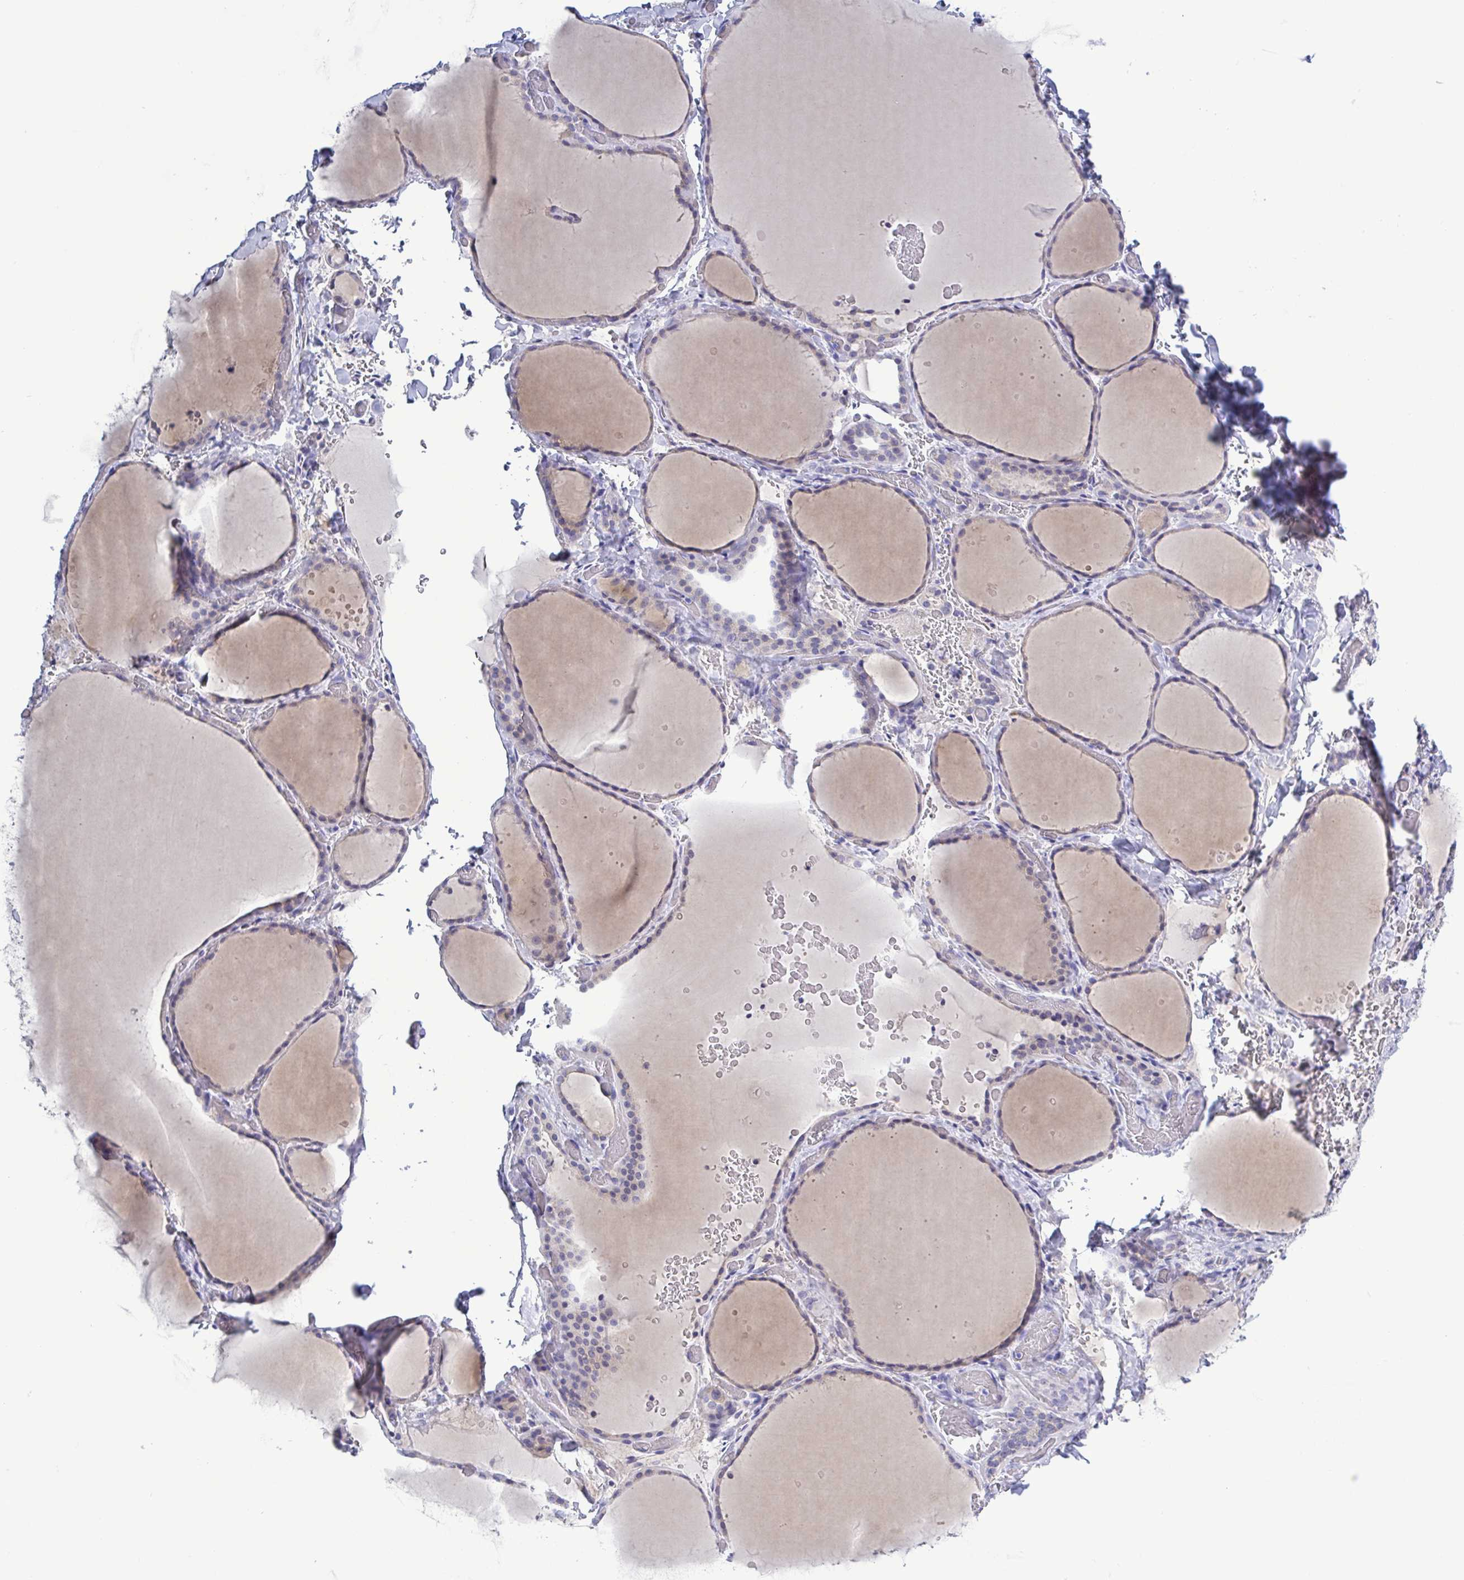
{"staining": {"intensity": "weak", "quantity": "<25%", "location": "cytoplasmic/membranous"}, "tissue": "thyroid gland", "cell_type": "Glandular cells", "image_type": "normal", "snomed": [{"axis": "morphology", "description": "Normal tissue, NOS"}, {"axis": "topography", "description": "Thyroid gland"}], "caption": "High magnification brightfield microscopy of normal thyroid gland stained with DAB (3,3'-diaminobenzidine) (brown) and counterstained with hematoxylin (blue): glandular cells show no significant expression. (Brightfield microscopy of DAB (3,3'-diaminobenzidine) IHC at high magnification).", "gene": "TEX12", "patient": {"sex": "female", "age": 36}}